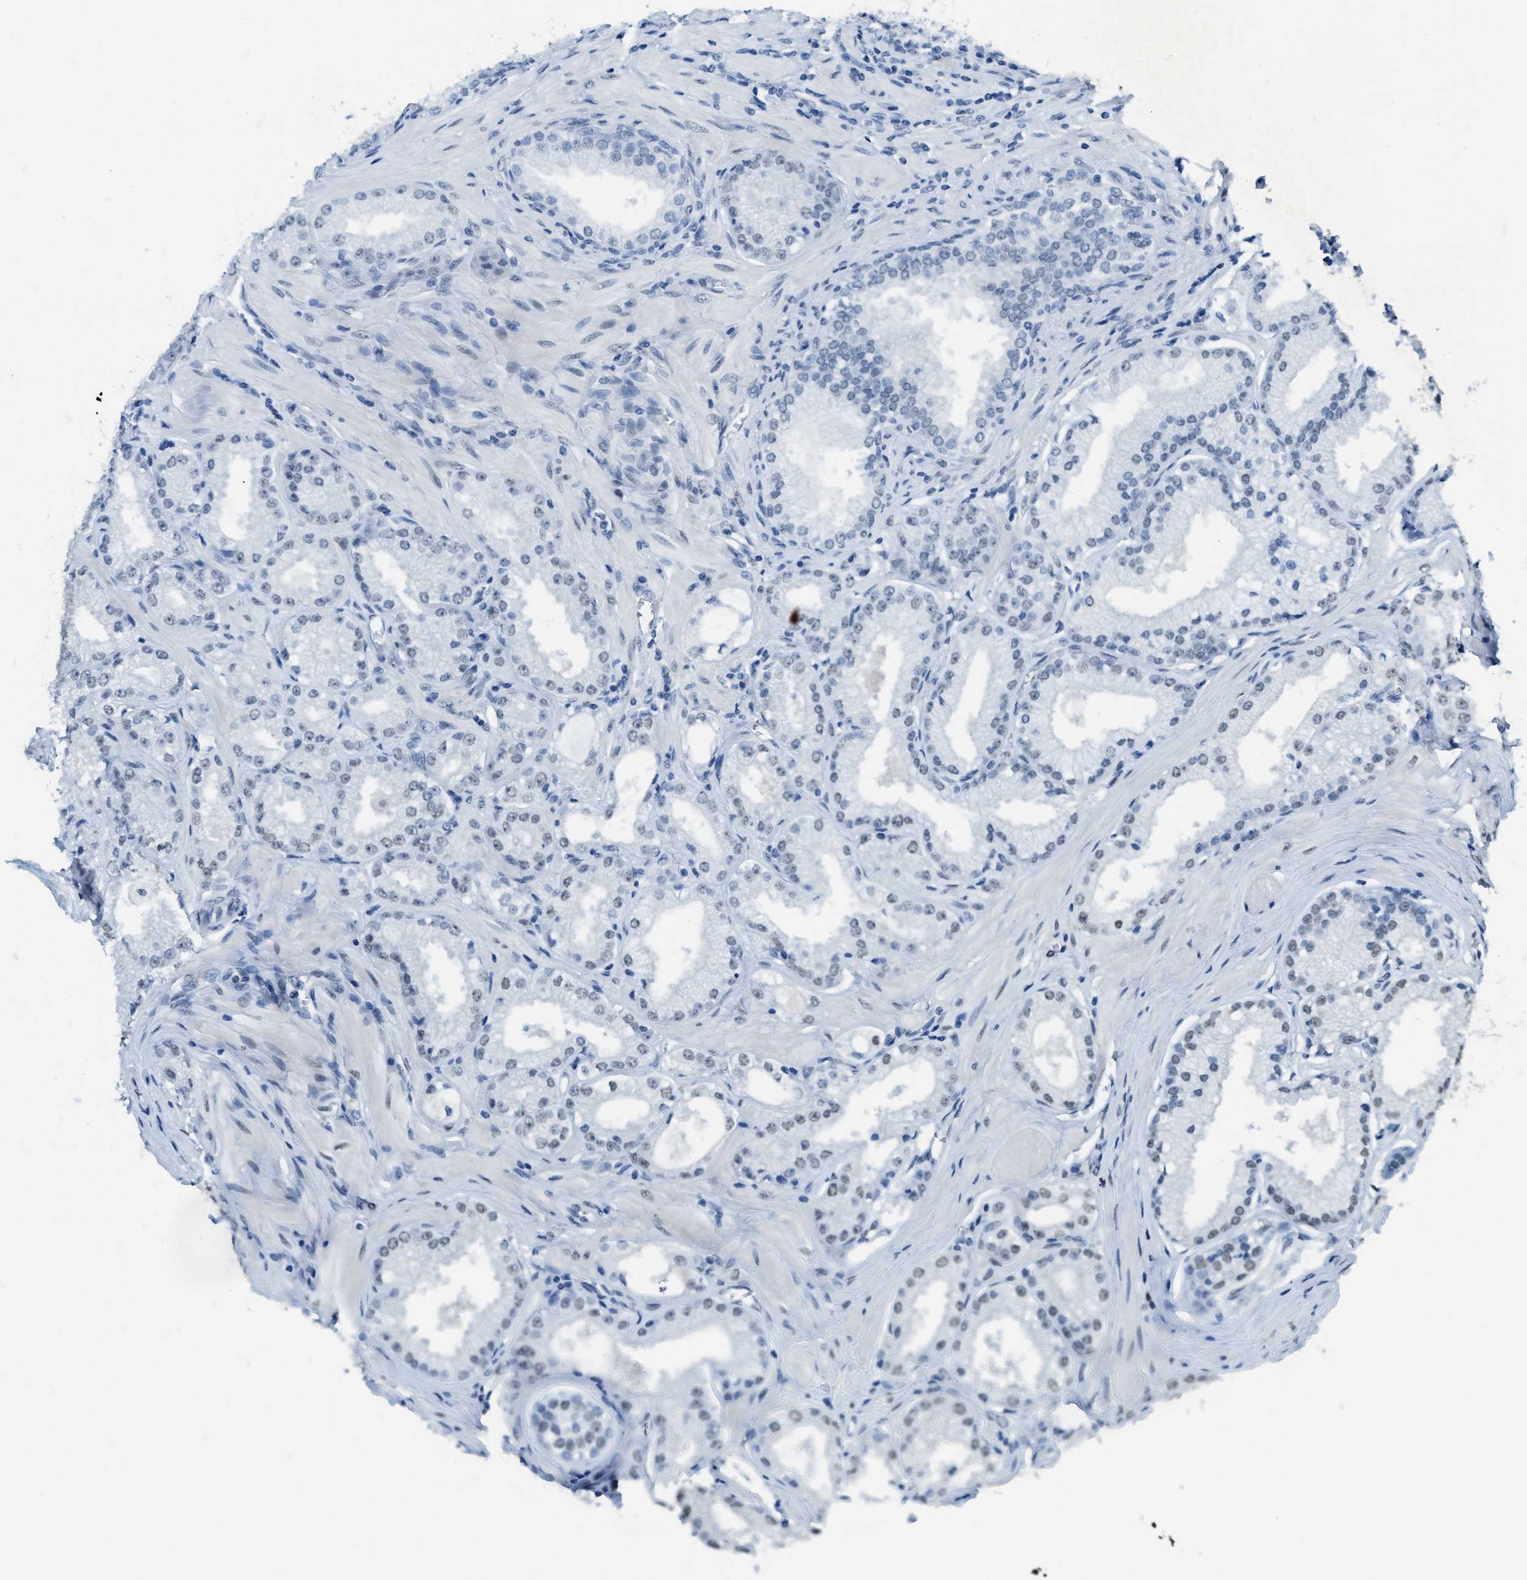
{"staining": {"intensity": "weak", "quantity": "<25%", "location": "nuclear"}, "tissue": "prostate cancer", "cell_type": "Tumor cells", "image_type": "cancer", "snomed": [{"axis": "morphology", "description": "Adenocarcinoma, Low grade"}, {"axis": "topography", "description": "Prostate"}], "caption": "The IHC photomicrograph has no significant expression in tumor cells of prostate cancer (low-grade adenocarcinoma) tissue.", "gene": "TTC13", "patient": {"sex": "male", "age": 57}}